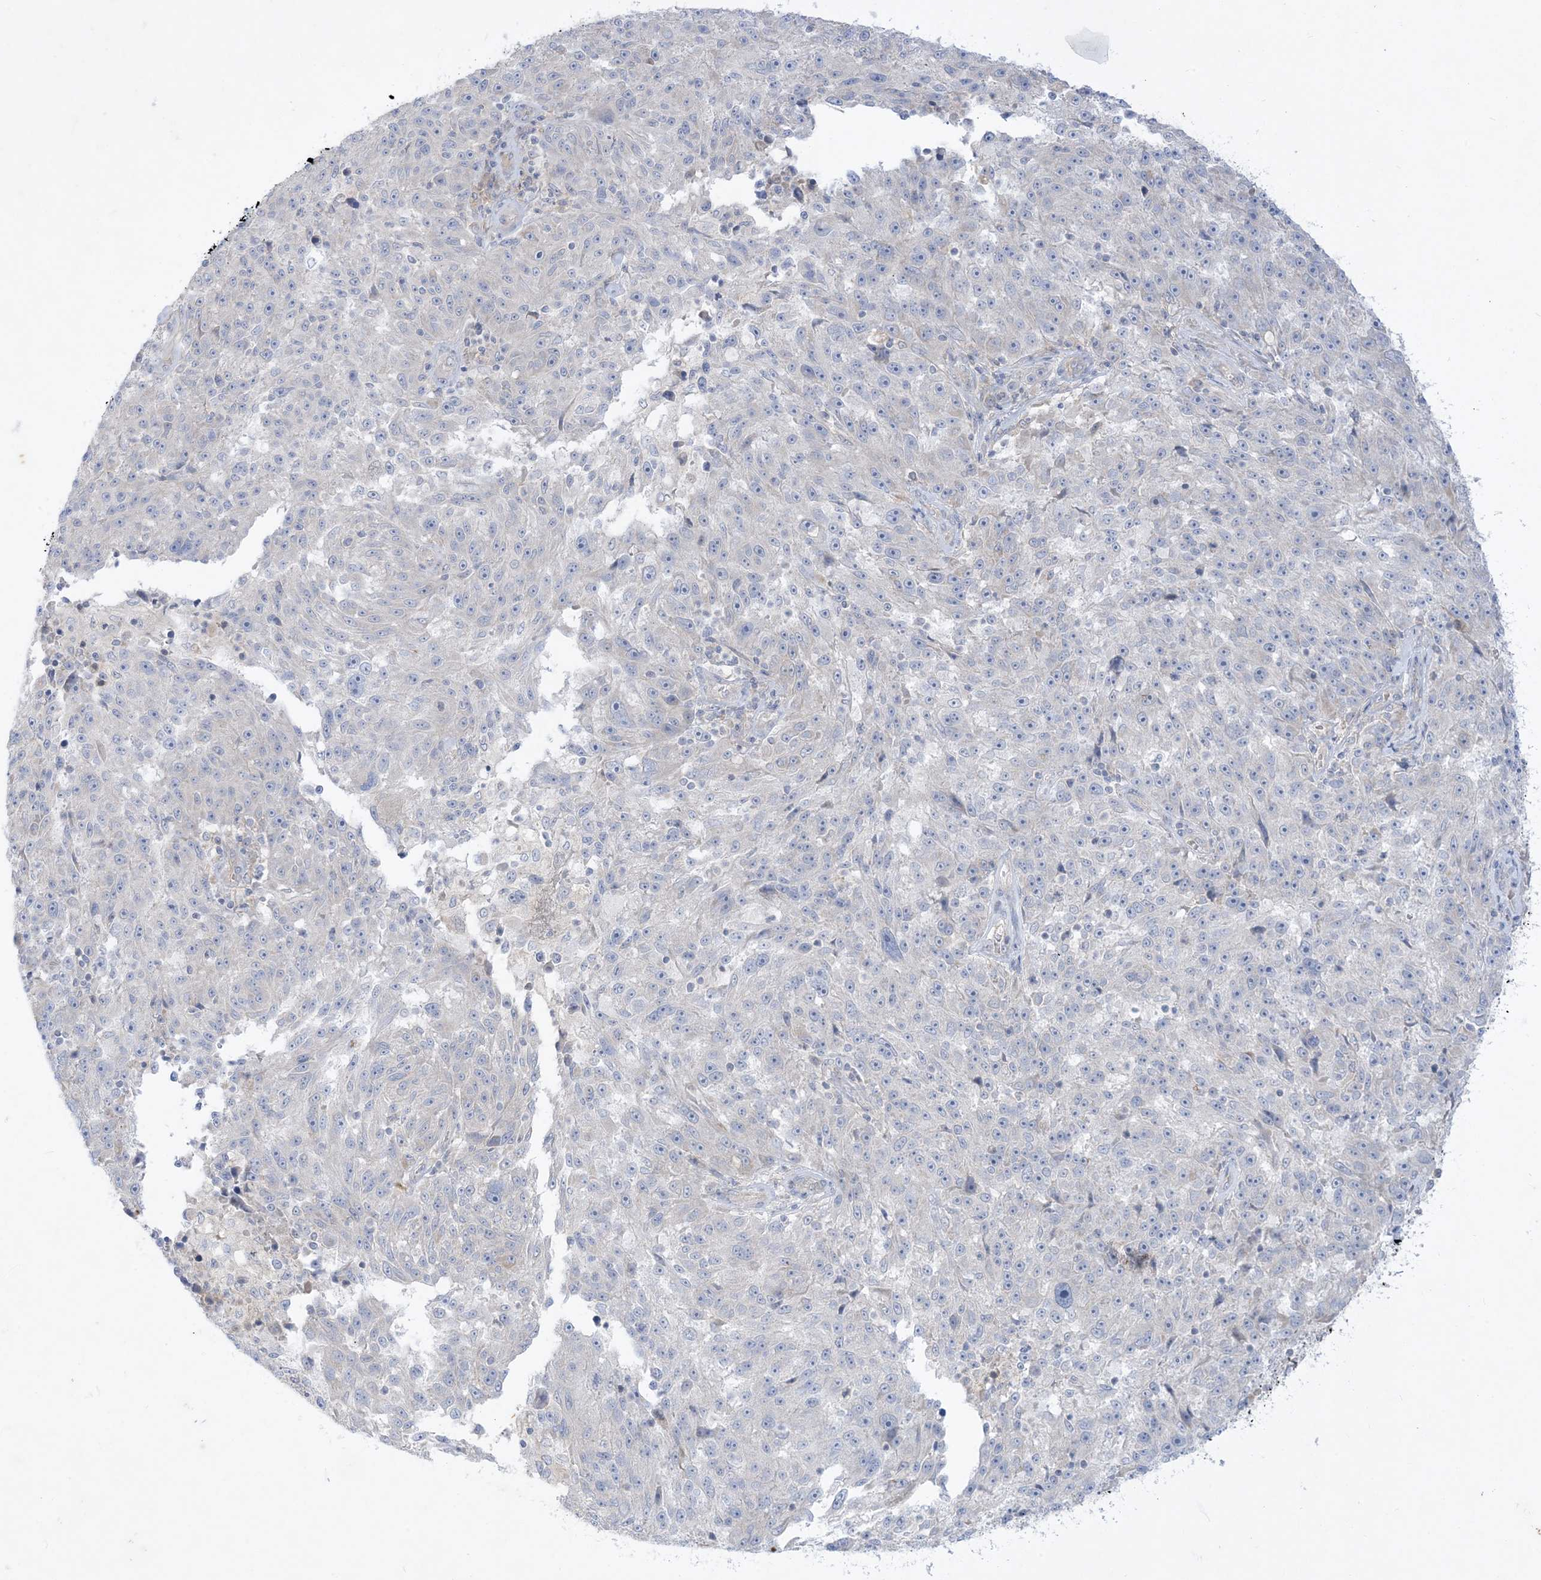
{"staining": {"intensity": "negative", "quantity": "none", "location": "none"}, "tissue": "melanoma", "cell_type": "Tumor cells", "image_type": "cancer", "snomed": [{"axis": "morphology", "description": "Malignant melanoma, NOS"}, {"axis": "topography", "description": "Skin"}], "caption": "The micrograph displays no significant staining in tumor cells of melanoma. (DAB immunohistochemistry (IHC), high magnification).", "gene": "PLEKHA3", "patient": {"sex": "male", "age": 53}}